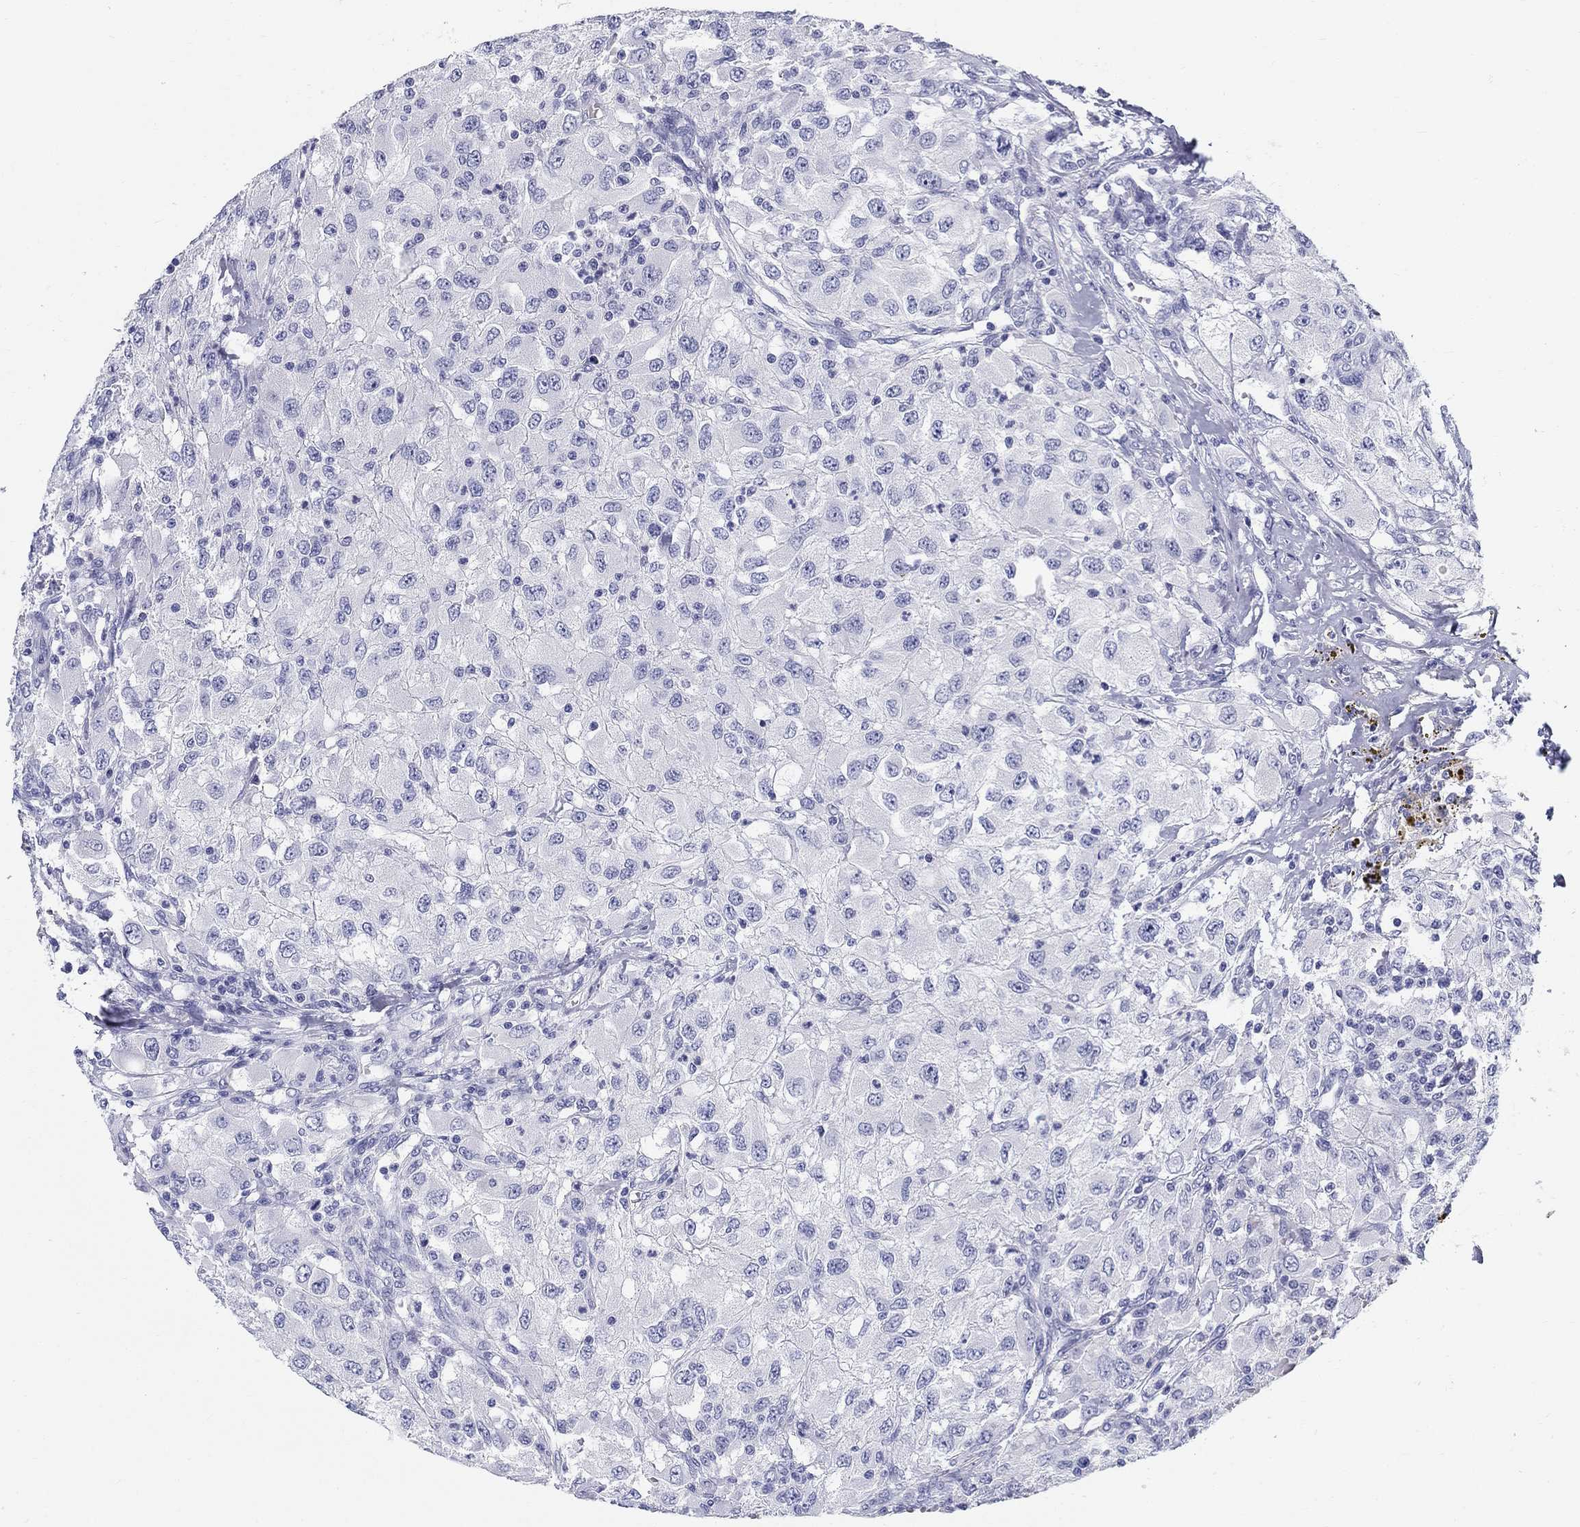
{"staining": {"intensity": "negative", "quantity": "none", "location": "none"}, "tissue": "renal cancer", "cell_type": "Tumor cells", "image_type": "cancer", "snomed": [{"axis": "morphology", "description": "Adenocarcinoma, NOS"}, {"axis": "topography", "description": "Kidney"}], "caption": "This image is of adenocarcinoma (renal) stained with immunohistochemistry (IHC) to label a protein in brown with the nuclei are counter-stained blue. There is no positivity in tumor cells.", "gene": "LAMP5", "patient": {"sex": "female", "age": 67}}